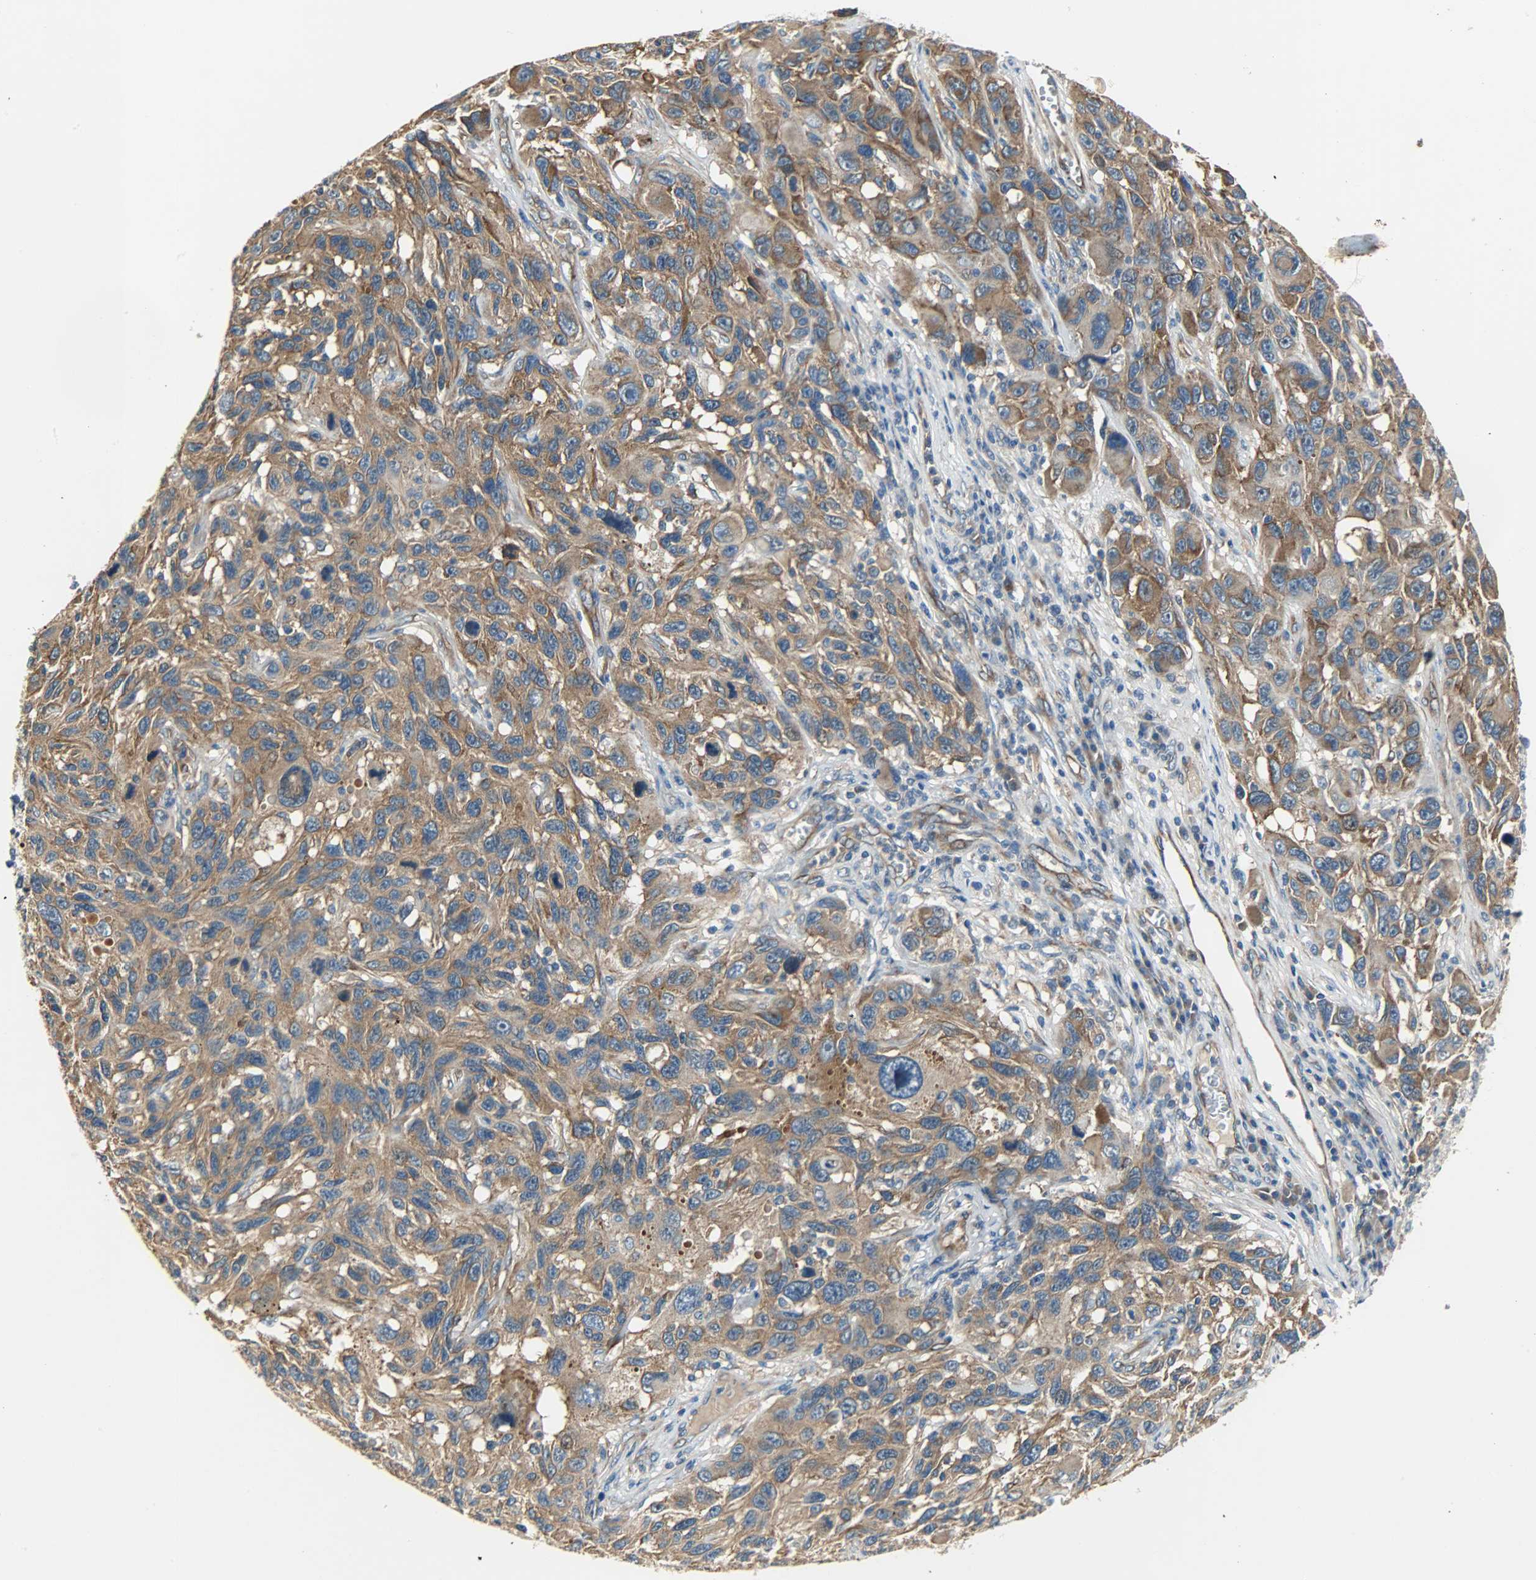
{"staining": {"intensity": "moderate", "quantity": ">75%", "location": "cytoplasmic/membranous"}, "tissue": "melanoma", "cell_type": "Tumor cells", "image_type": "cancer", "snomed": [{"axis": "morphology", "description": "Malignant melanoma, NOS"}, {"axis": "topography", "description": "Skin"}], "caption": "This micrograph displays melanoma stained with immunohistochemistry (IHC) to label a protein in brown. The cytoplasmic/membranous of tumor cells show moderate positivity for the protein. Nuclei are counter-stained blue.", "gene": "KIAA1217", "patient": {"sex": "male", "age": 53}}